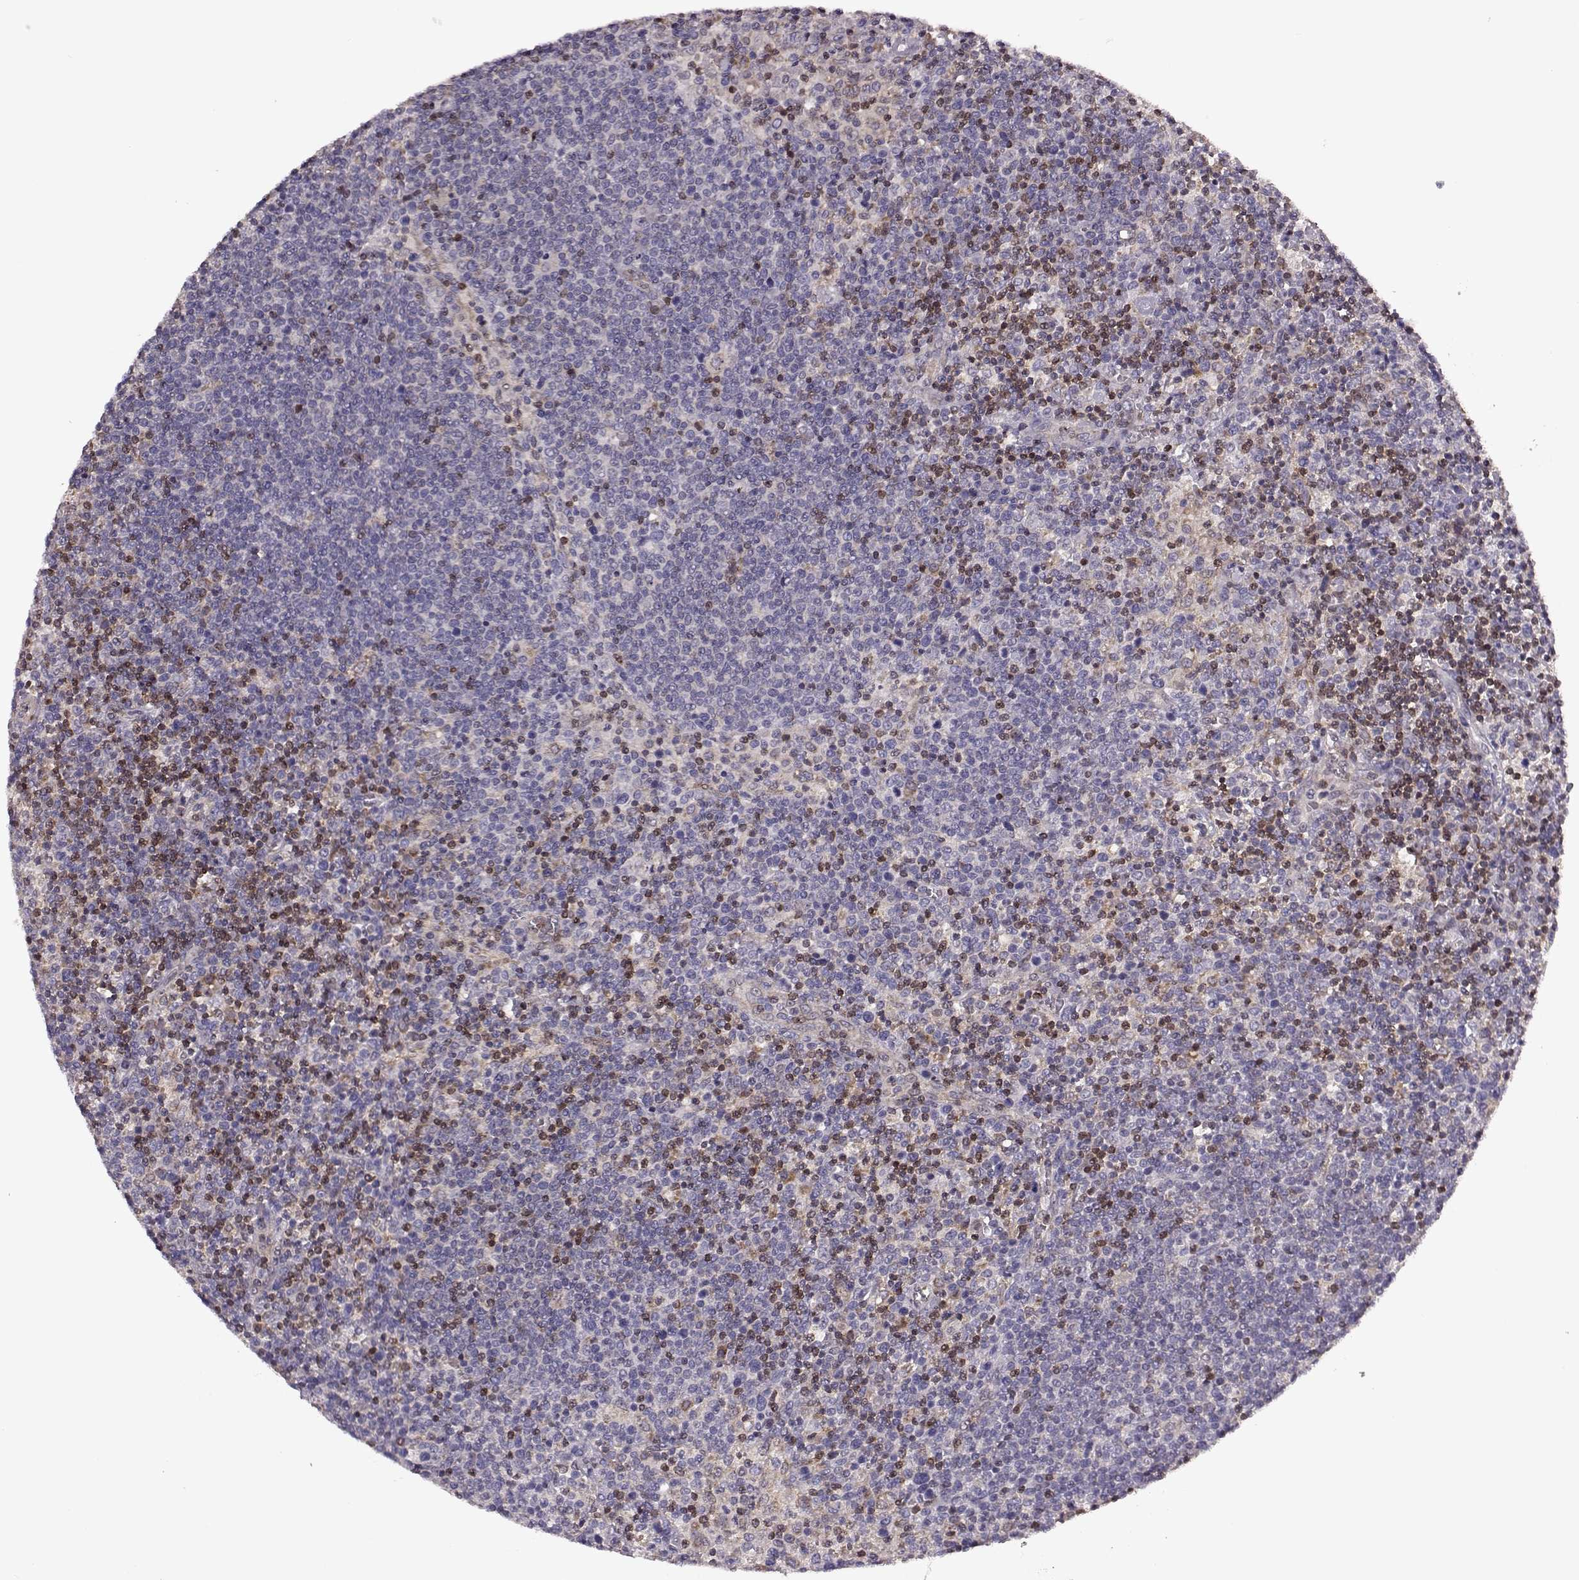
{"staining": {"intensity": "negative", "quantity": "none", "location": "none"}, "tissue": "lymphoma", "cell_type": "Tumor cells", "image_type": "cancer", "snomed": [{"axis": "morphology", "description": "Malignant lymphoma, non-Hodgkin's type, High grade"}, {"axis": "topography", "description": "Lymph node"}], "caption": "Immunohistochemistry (IHC) of human high-grade malignant lymphoma, non-Hodgkin's type reveals no positivity in tumor cells.", "gene": "CDC42SE1", "patient": {"sex": "male", "age": 61}}